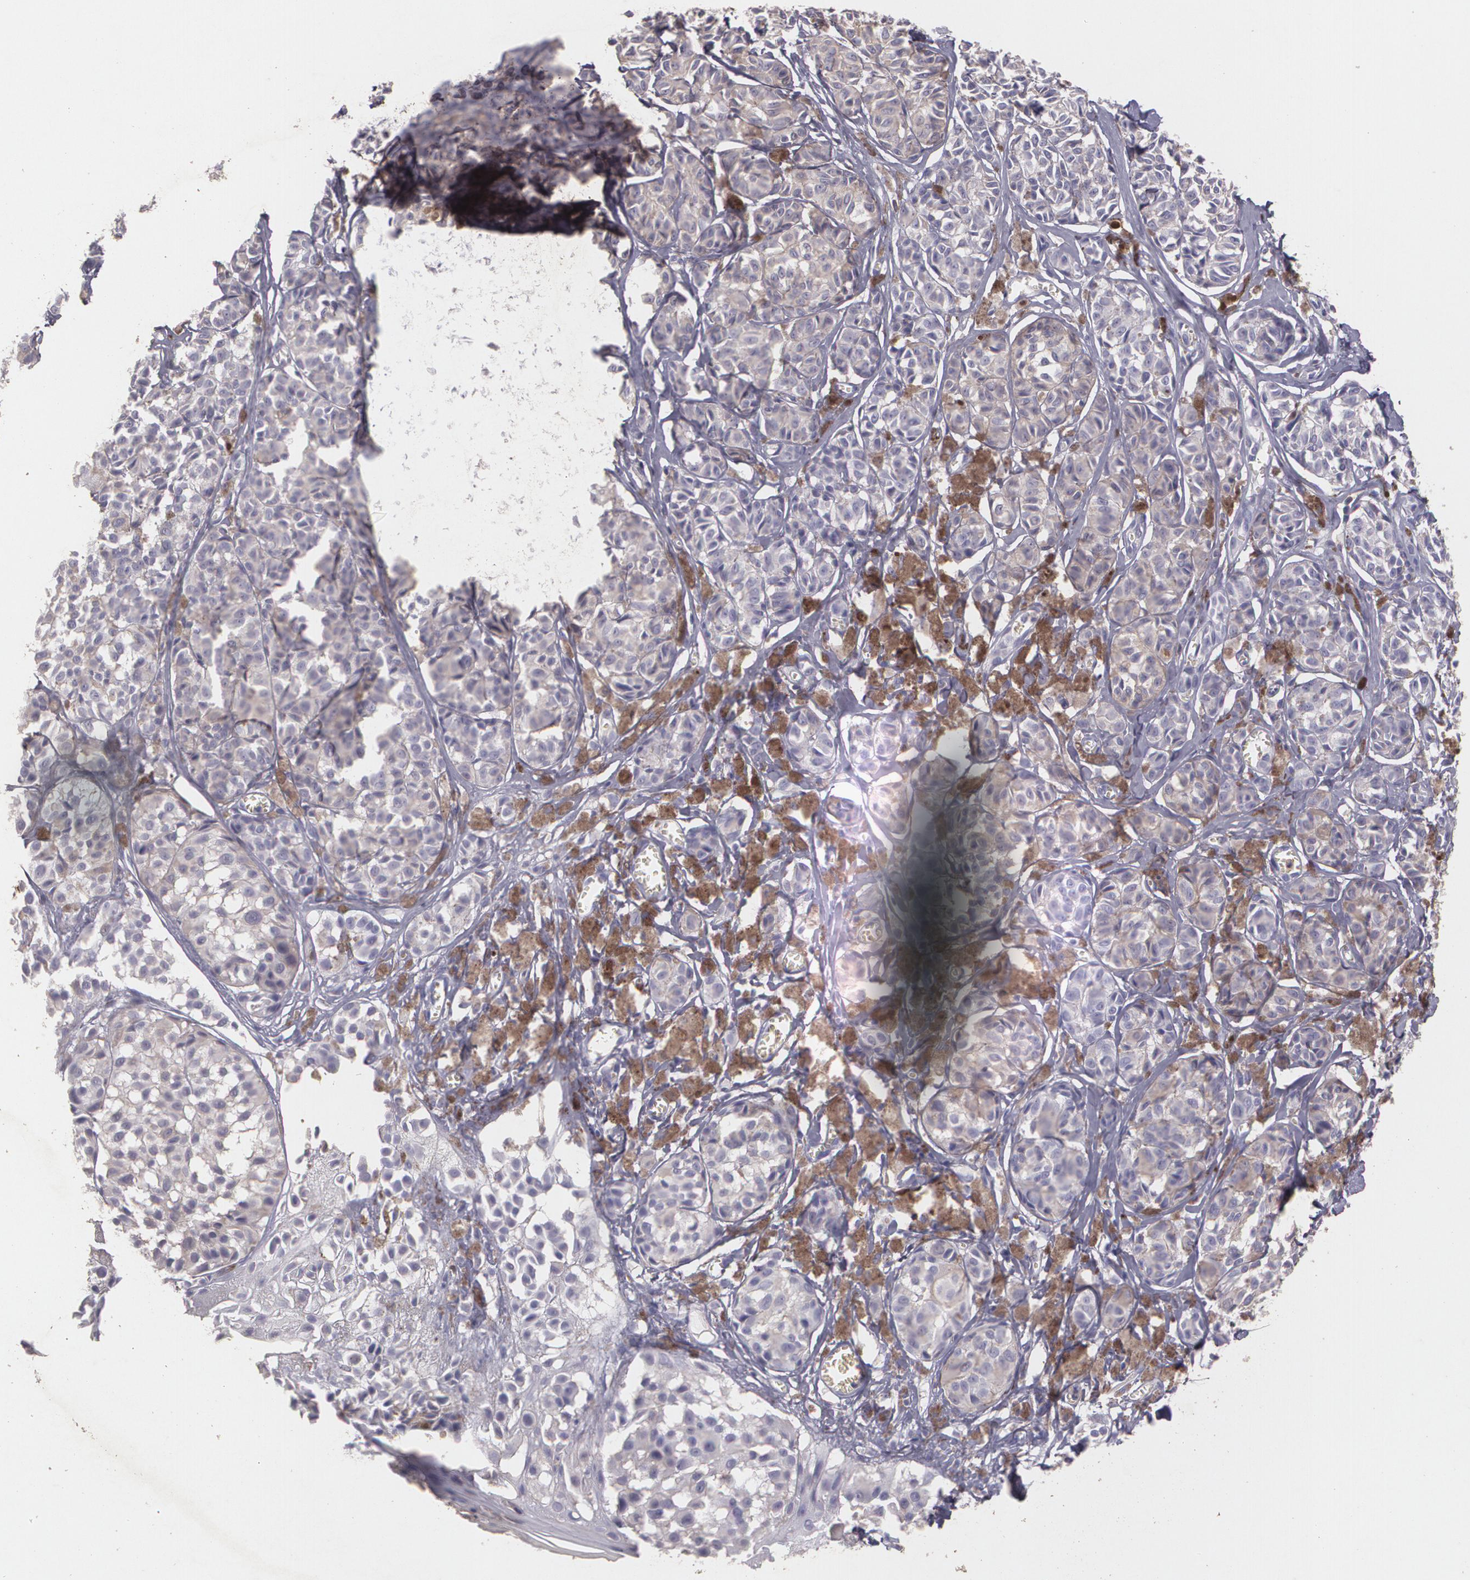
{"staining": {"intensity": "negative", "quantity": "none", "location": "none"}, "tissue": "melanoma", "cell_type": "Tumor cells", "image_type": "cancer", "snomed": [{"axis": "morphology", "description": "Malignant melanoma, NOS"}, {"axis": "topography", "description": "Skin"}], "caption": "This is an immunohistochemistry (IHC) photomicrograph of melanoma. There is no positivity in tumor cells.", "gene": "TGFBR1", "patient": {"sex": "male", "age": 76}}